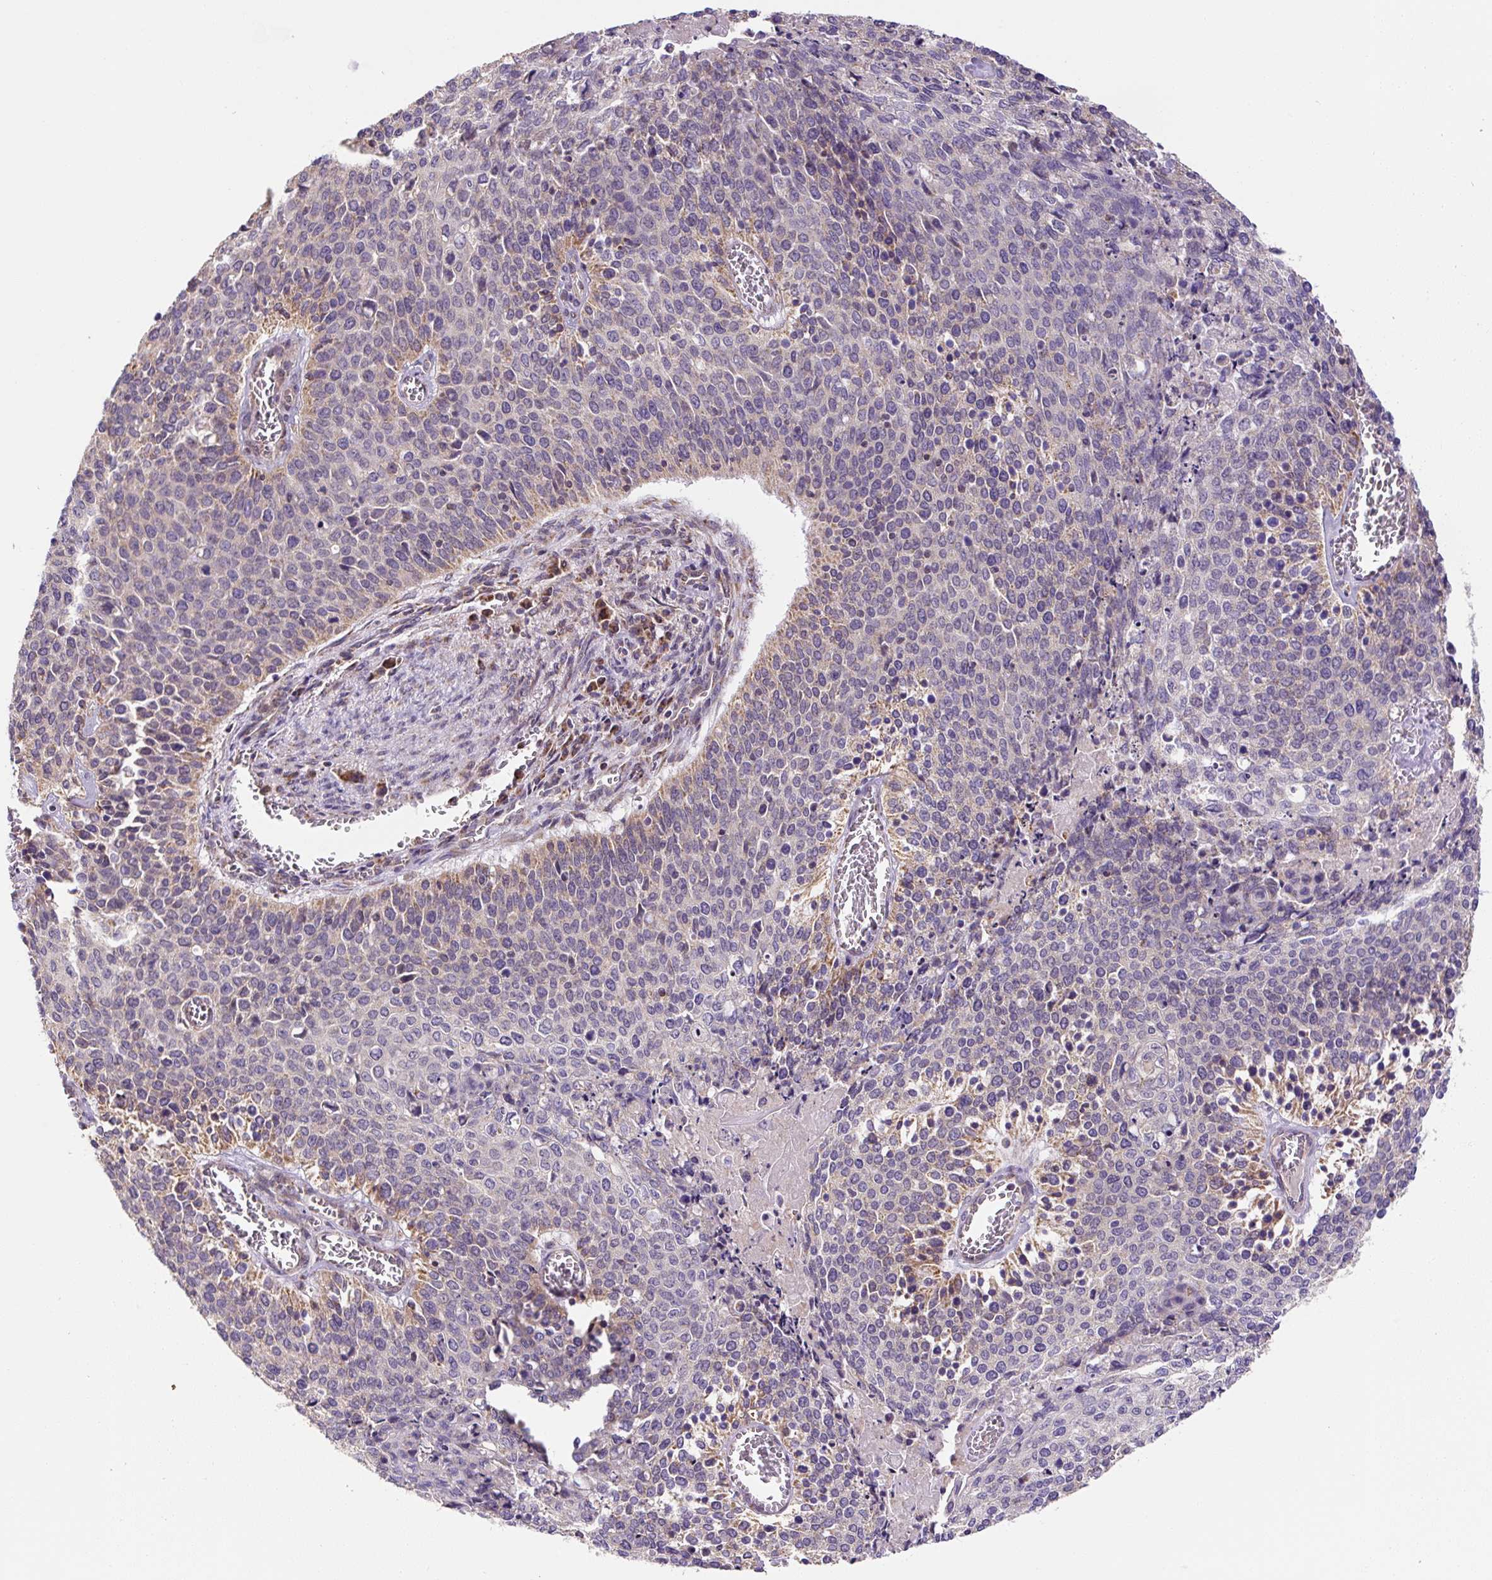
{"staining": {"intensity": "weak", "quantity": "<25%", "location": "cytoplasmic/membranous"}, "tissue": "cervical cancer", "cell_type": "Tumor cells", "image_type": "cancer", "snomed": [{"axis": "morphology", "description": "Squamous cell carcinoma, NOS"}, {"axis": "topography", "description": "Cervix"}], "caption": "This is a micrograph of immunohistochemistry (IHC) staining of cervical squamous cell carcinoma, which shows no staining in tumor cells.", "gene": "MFSD9", "patient": {"sex": "female", "age": 39}}